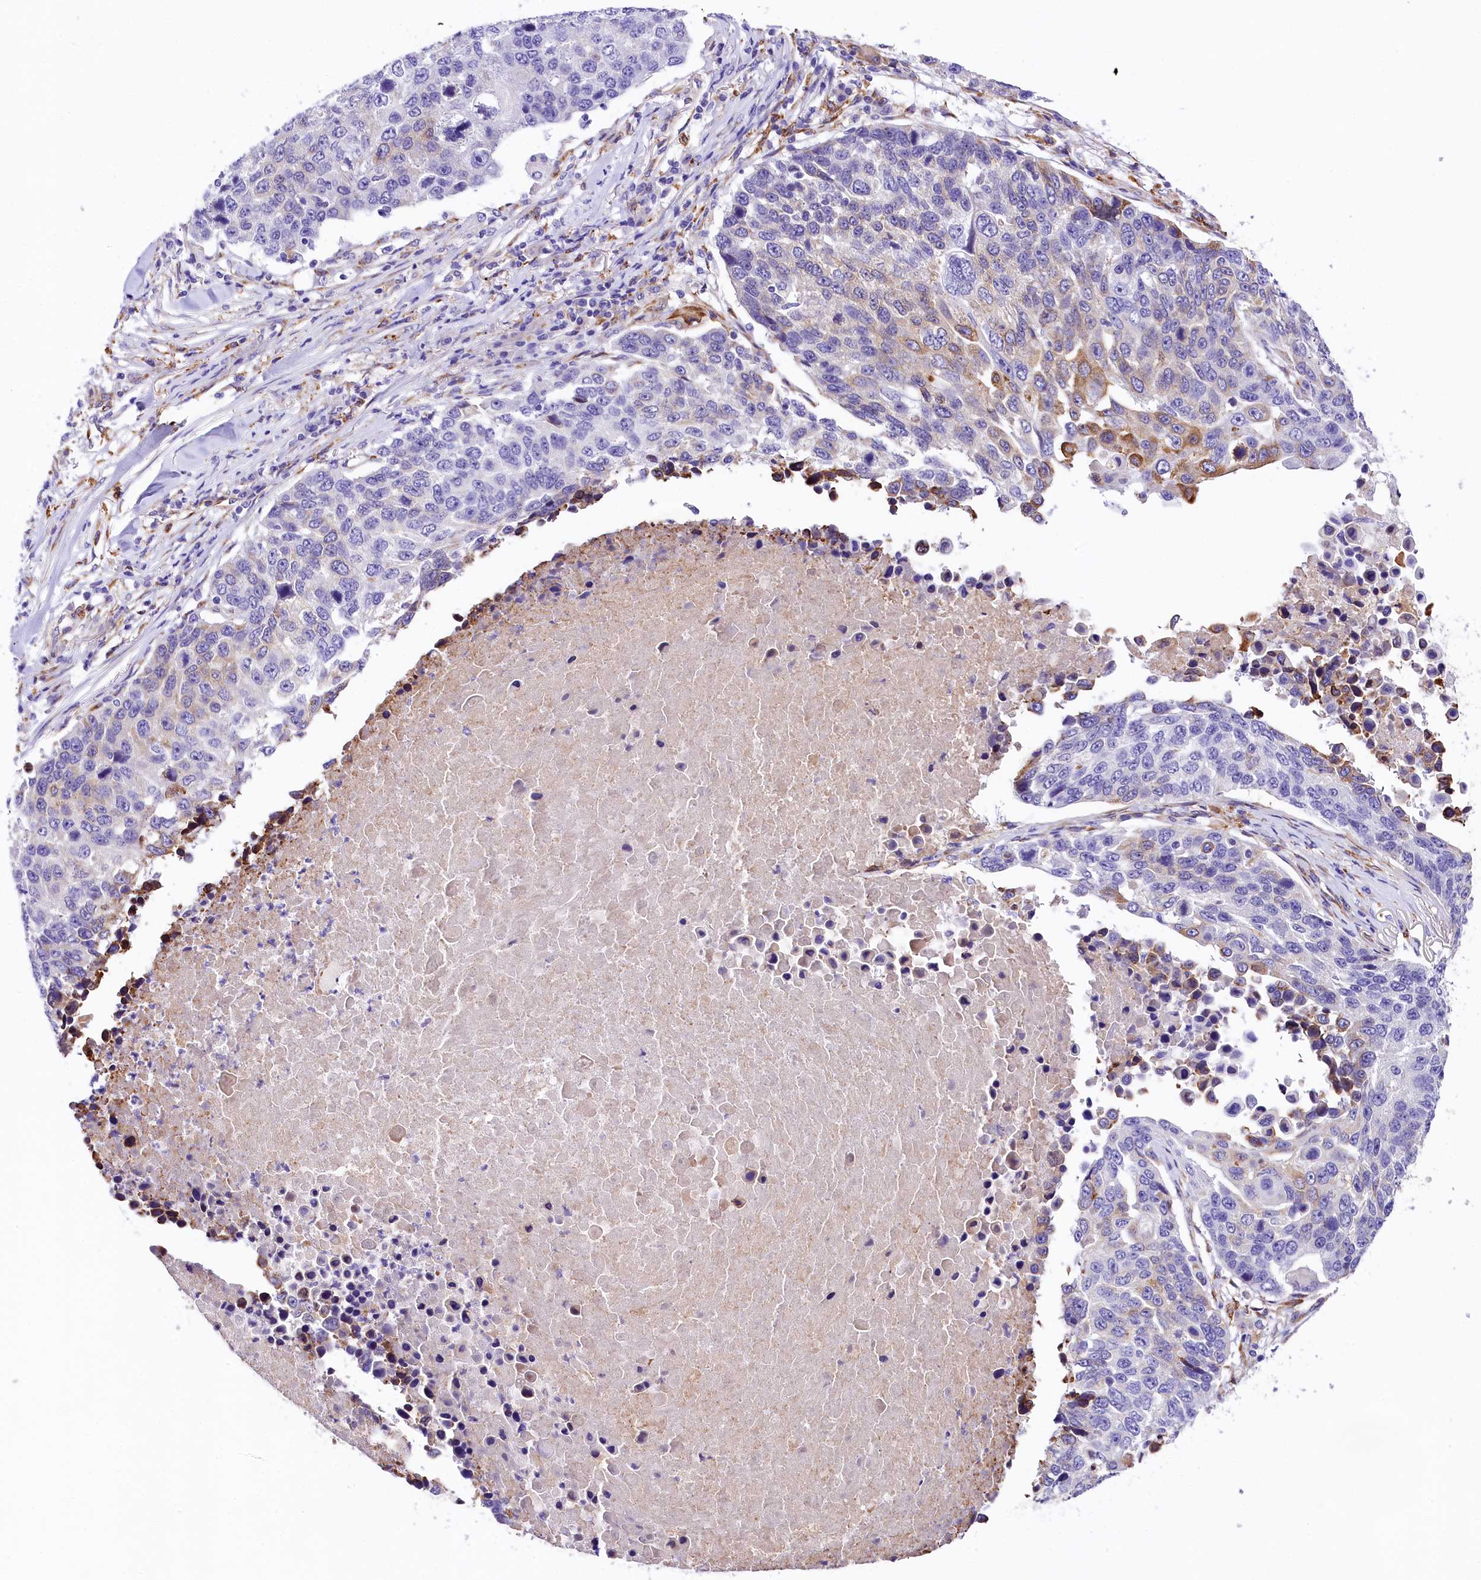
{"staining": {"intensity": "moderate", "quantity": "<25%", "location": "cytoplasmic/membranous"}, "tissue": "lung cancer", "cell_type": "Tumor cells", "image_type": "cancer", "snomed": [{"axis": "morphology", "description": "Squamous cell carcinoma, NOS"}, {"axis": "topography", "description": "Lung"}], "caption": "Brown immunohistochemical staining in lung cancer (squamous cell carcinoma) demonstrates moderate cytoplasmic/membranous positivity in about <25% of tumor cells.", "gene": "ITGA1", "patient": {"sex": "male", "age": 66}}